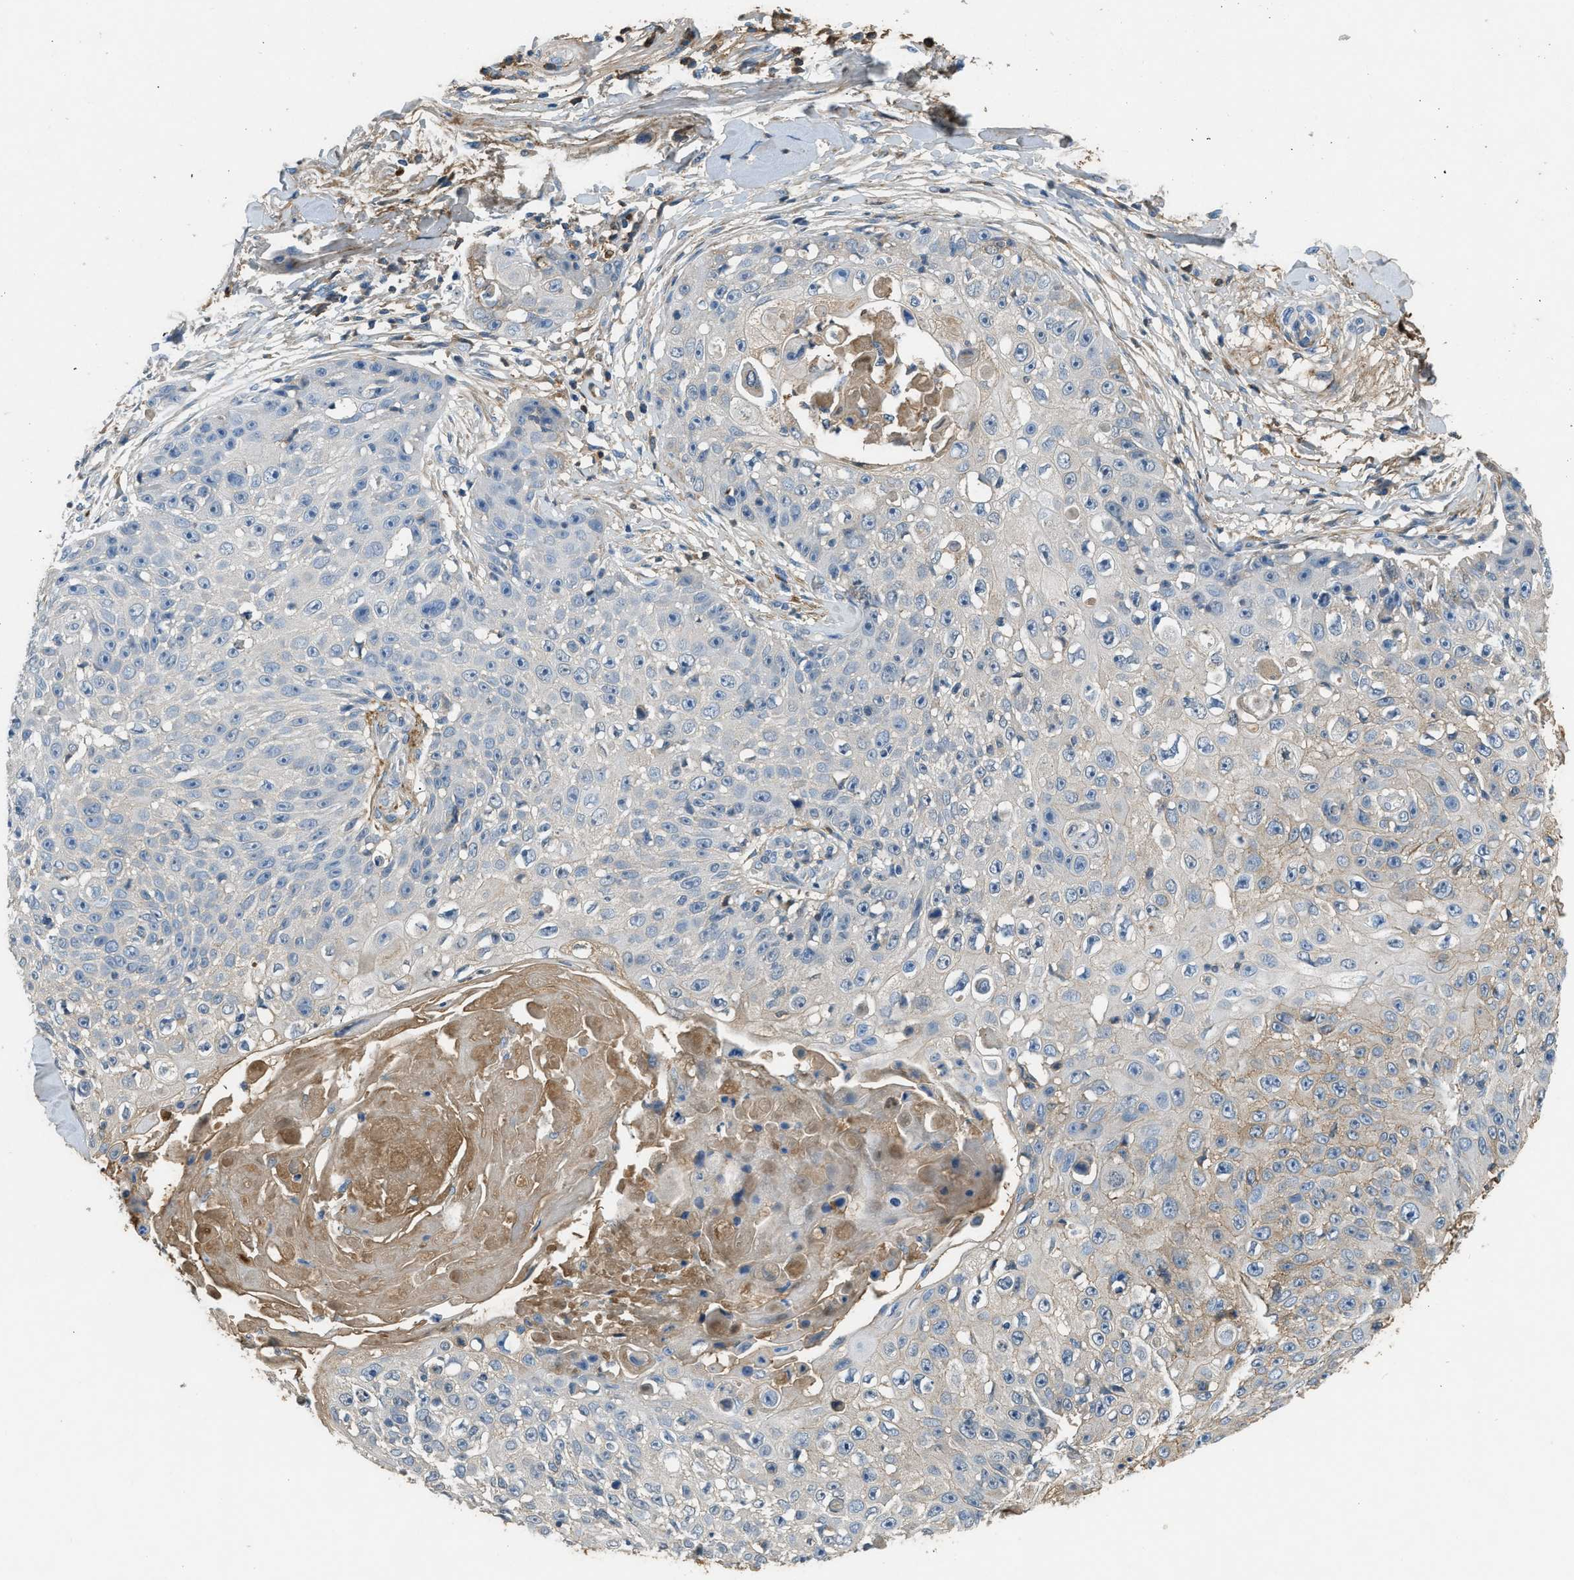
{"staining": {"intensity": "moderate", "quantity": "<25%", "location": "cytoplasmic/membranous"}, "tissue": "skin cancer", "cell_type": "Tumor cells", "image_type": "cancer", "snomed": [{"axis": "morphology", "description": "Squamous cell carcinoma, NOS"}, {"axis": "topography", "description": "Skin"}], "caption": "Skin squamous cell carcinoma stained for a protein (brown) exhibits moderate cytoplasmic/membranous positive expression in approximately <25% of tumor cells.", "gene": "STC1", "patient": {"sex": "male", "age": 86}}